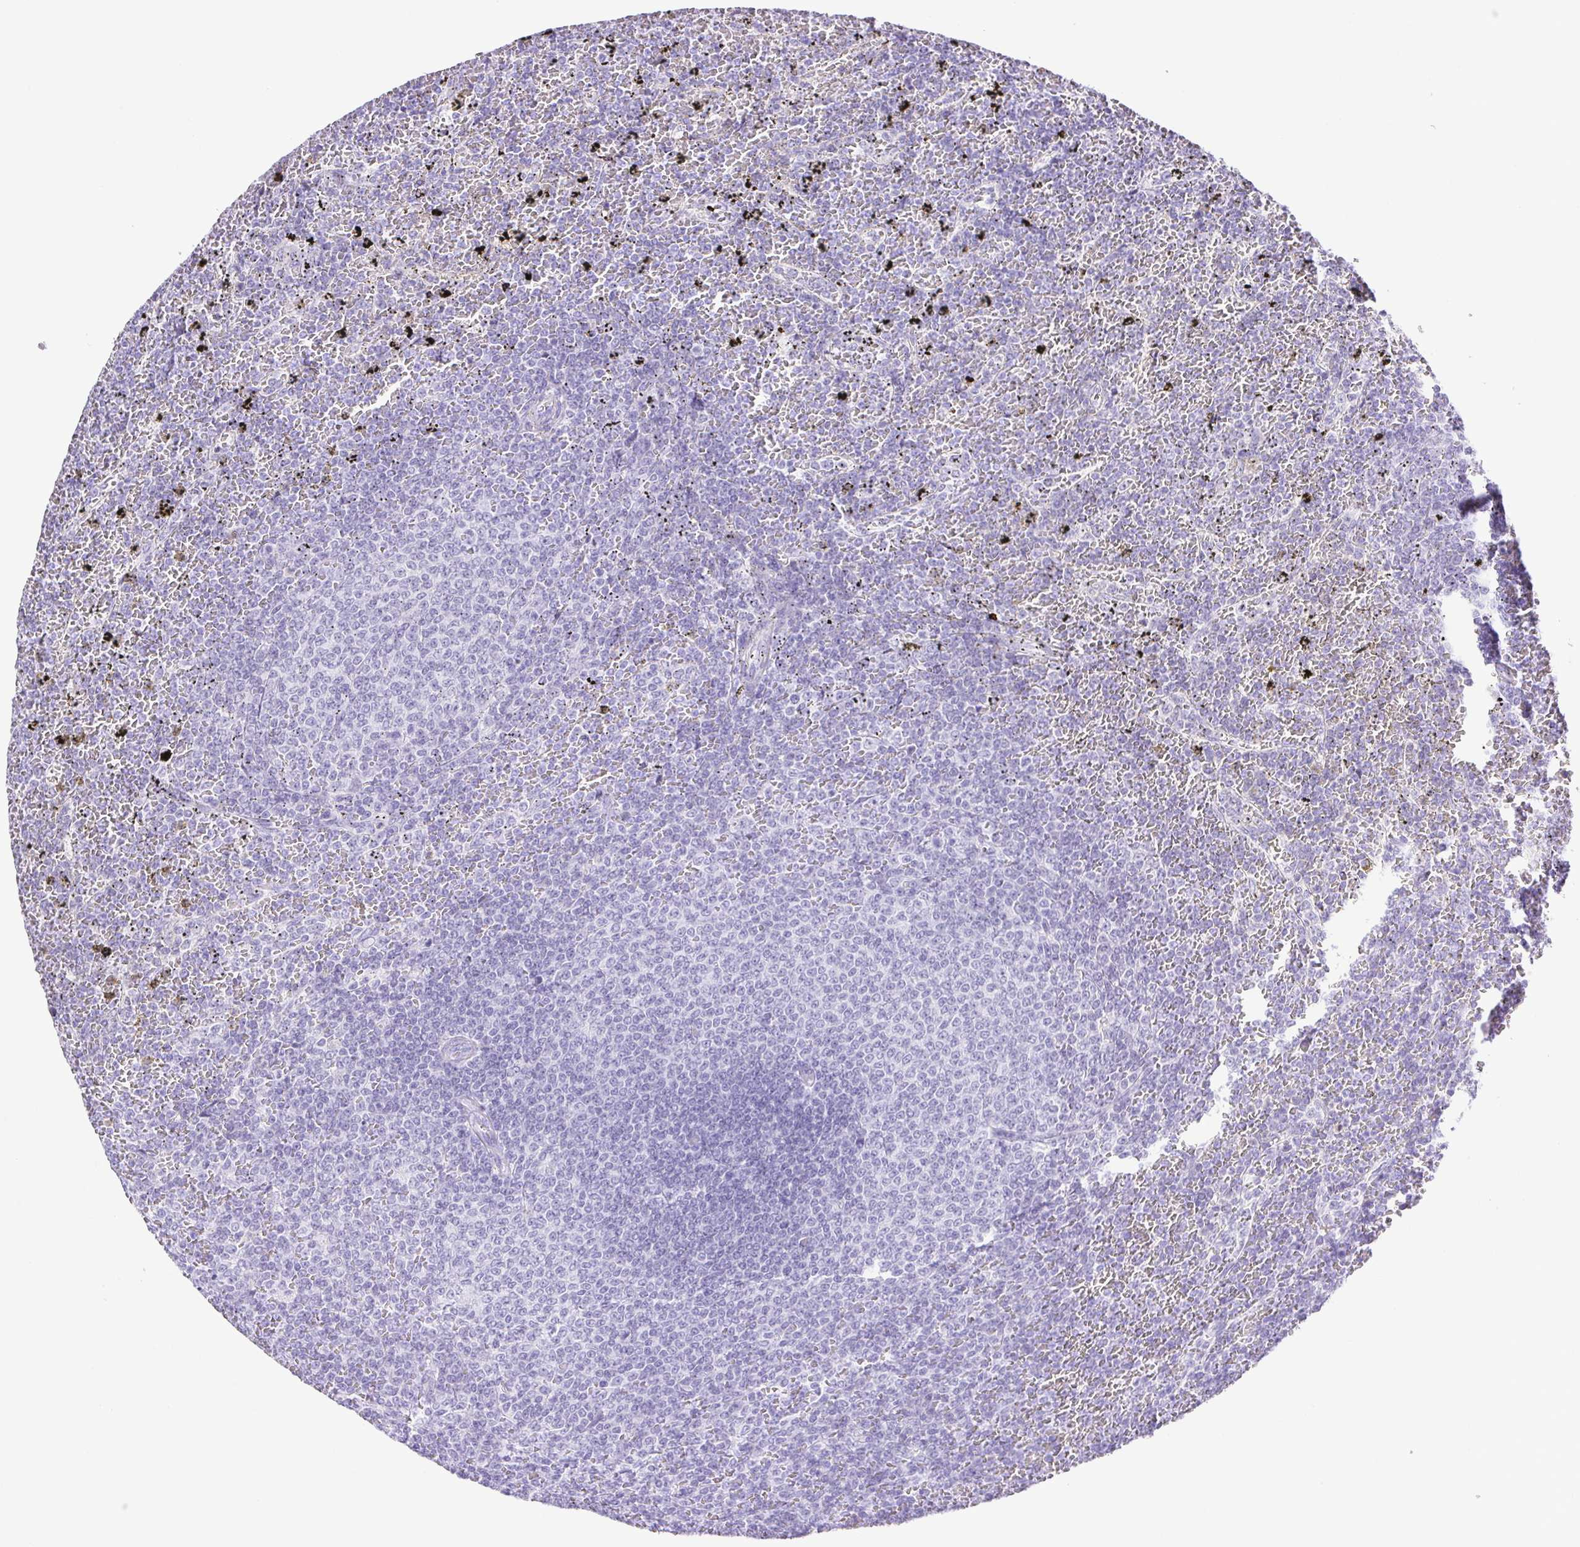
{"staining": {"intensity": "negative", "quantity": "none", "location": "none"}, "tissue": "lymphoma", "cell_type": "Tumor cells", "image_type": "cancer", "snomed": [{"axis": "morphology", "description": "Malignant lymphoma, non-Hodgkin's type, Low grade"}, {"axis": "topography", "description": "Spleen"}], "caption": "This is an immunohistochemistry image of human malignant lymphoma, non-Hodgkin's type (low-grade). There is no positivity in tumor cells.", "gene": "PAPPA2", "patient": {"sex": "female", "age": 77}}